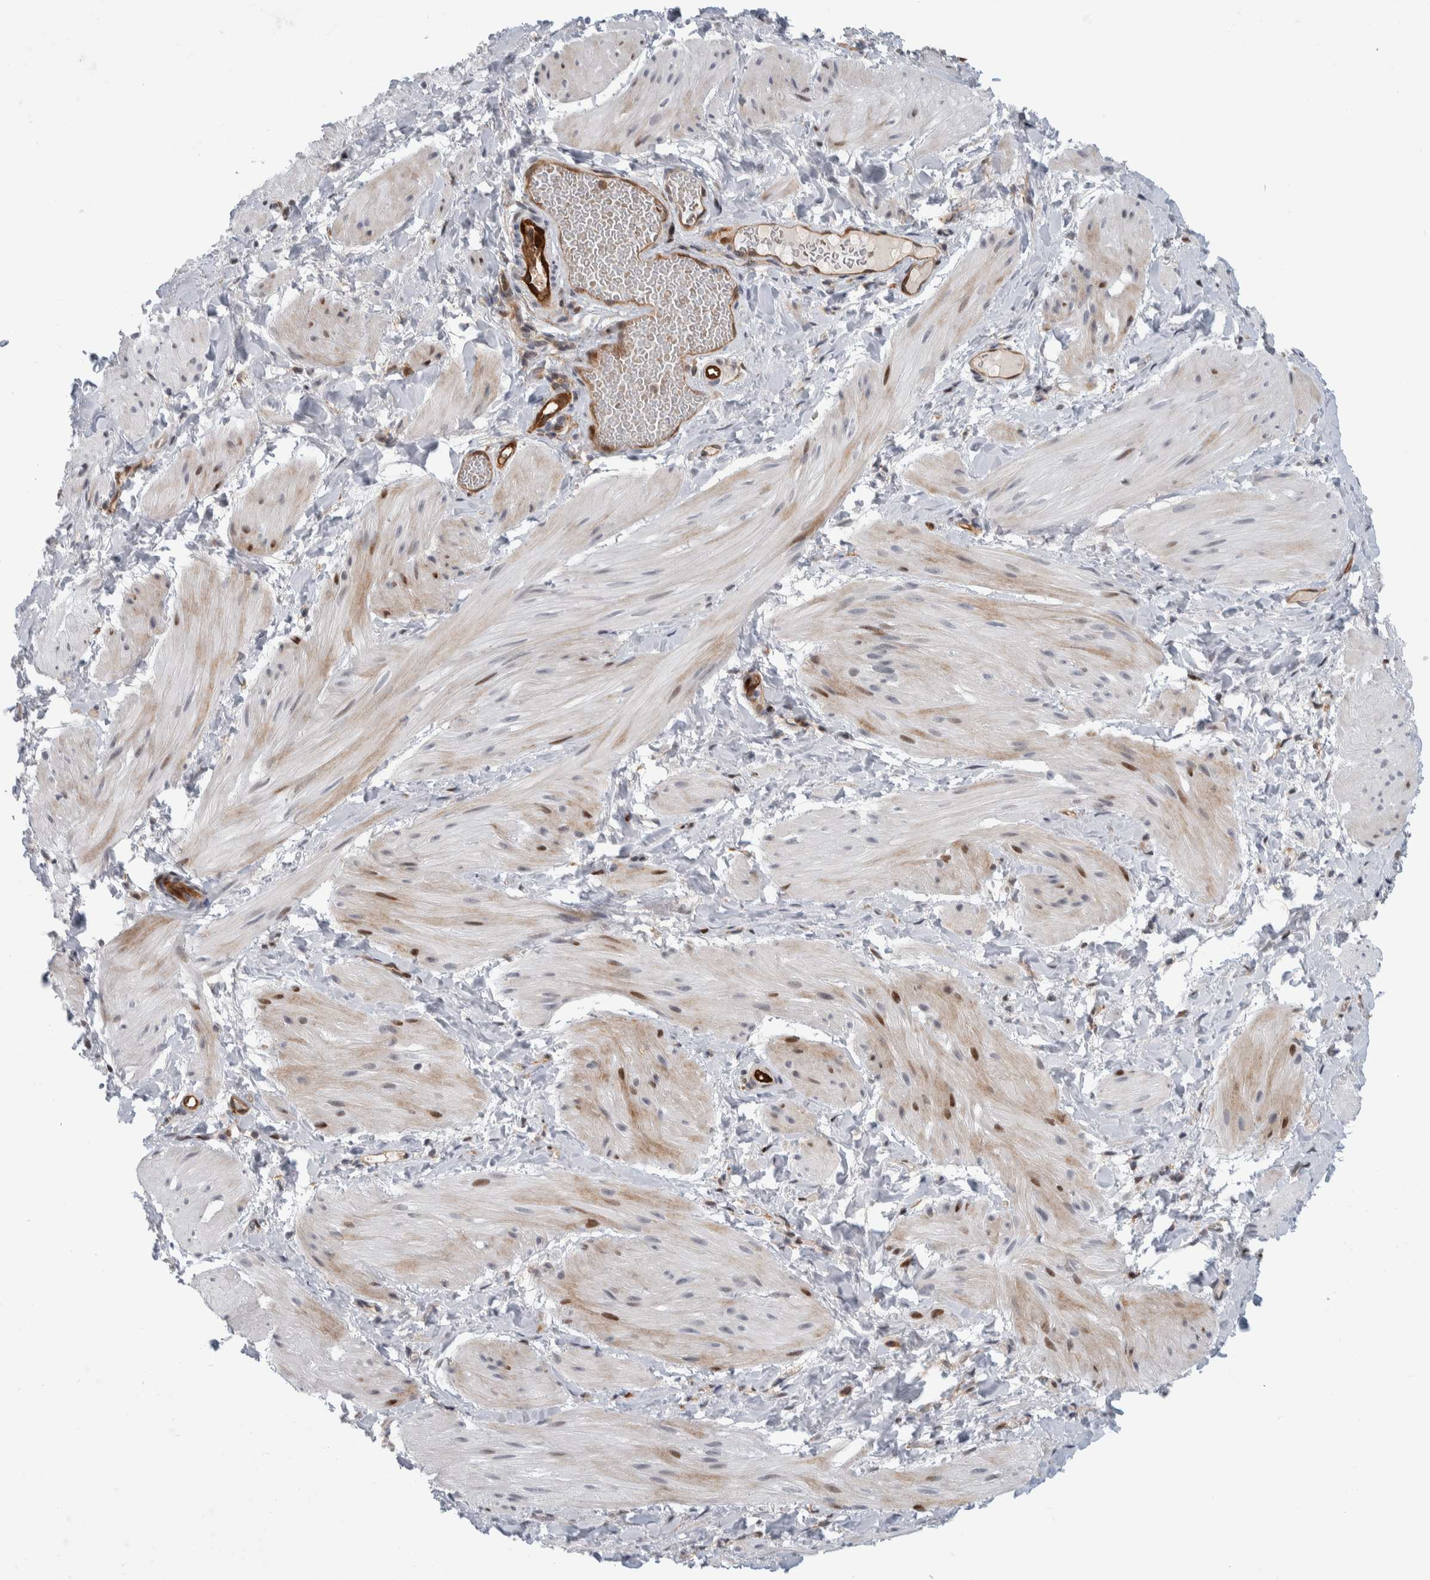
{"staining": {"intensity": "weak", "quantity": "25%-75%", "location": "cytoplasmic/membranous,nuclear"}, "tissue": "smooth muscle", "cell_type": "Smooth muscle cells", "image_type": "normal", "snomed": [{"axis": "morphology", "description": "Normal tissue, NOS"}, {"axis": "topography", "description": "Smooth muscle"}], "caption": "Weak cytoplasmic/membranous,nuclear protein expression is identified in about 25%-75% of smooth muscle cells in smooth muscle. (DAB (3,3'-diaminobenzidine) IHC with brightfield microscopy, high magnification).", "gene": "MSL1", "patient": {"sex": "male", "age": 16}}